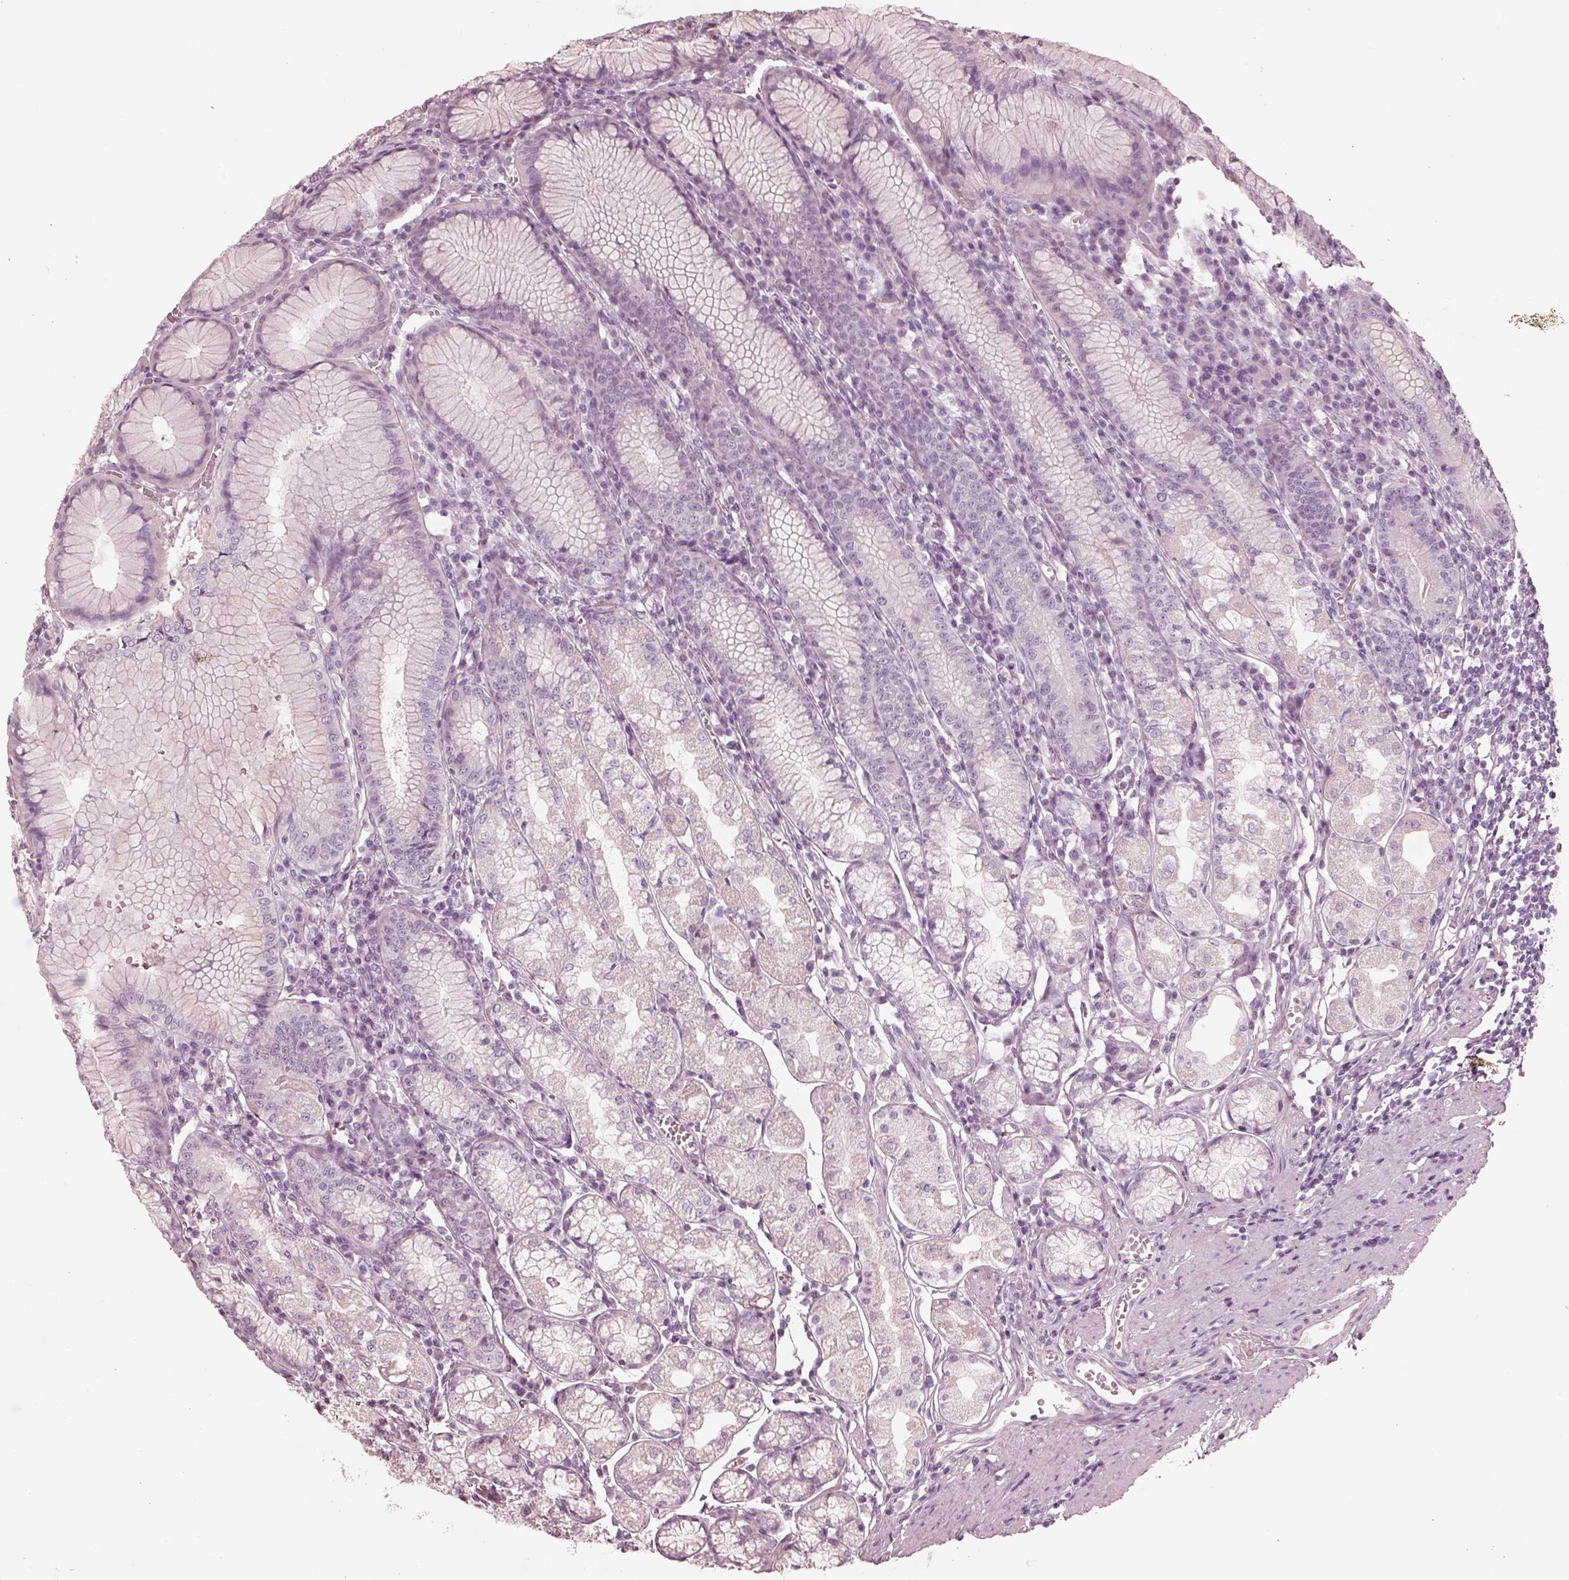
{"staining": {"intensity": "negative", "quantity": "none", "location": "none"}, "tissue": "stomach", "cell_type": "Glandular cells", "image_type": "normal", "snomed": [{"axis": "morphology", "description": "Normal tissue, NOS"}, {"axis": "topography", "description": "Stomach"}], "caption": "Photomicrograph shows no significant protein positivity in glandular cells of benign stomach. Nuclei are stained in blue.", "gene": "ZP4", "patient": {"sex": "male", "age": 55}}